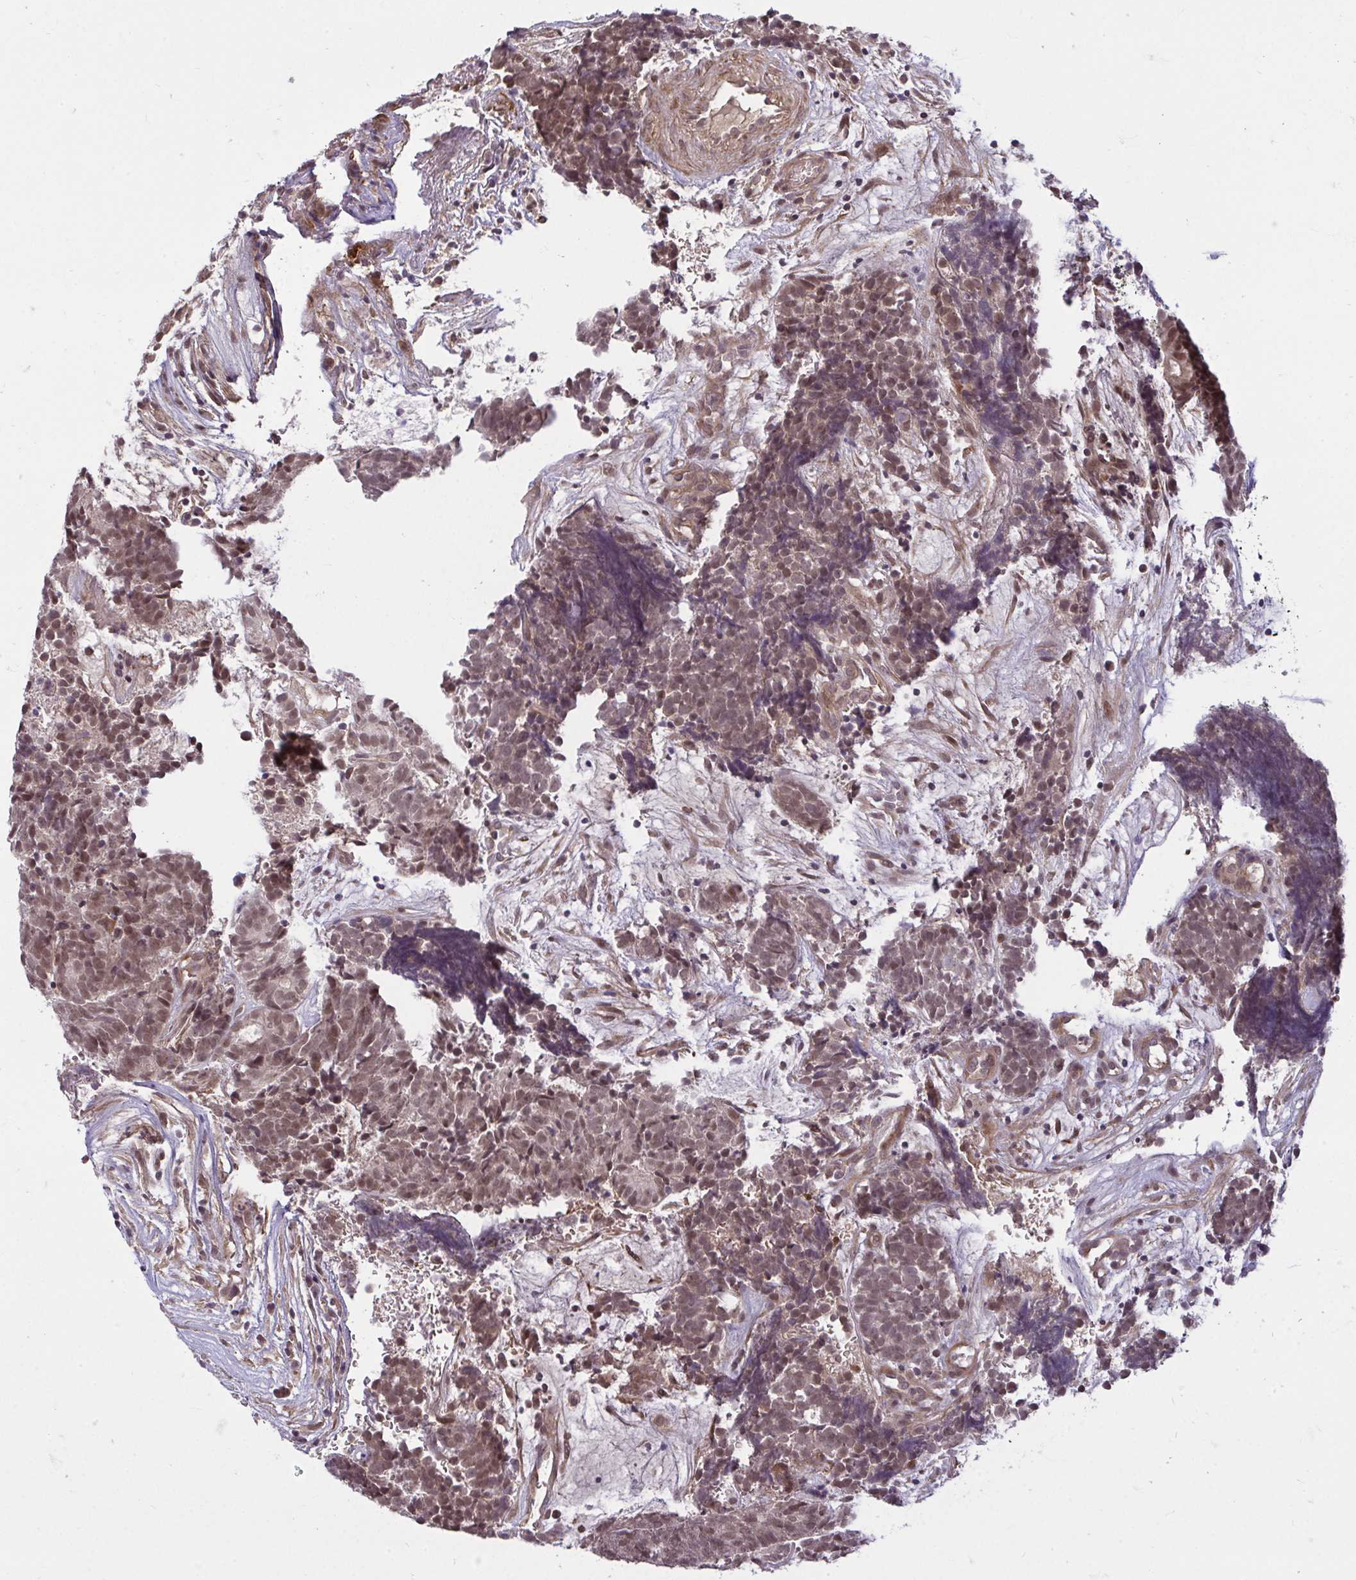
{"staining": {"intensity": "moderate", "quantity": ">75%", "location": "nuclear"}, "tissue": "head and neck cancer", "cell_type": "Tumor cells", "image_type": "cancer", "snomed": [{"axis": "morphology", "description": "Adenocarcinoma, NOS"}, {"axis": "topography", "description": "Head-Neck"}], "caption": "Head and neck cancer (adenocarcinoma) tissue demonstrates moderate nuclear expression in approximately >75% of tumor cells, visualized by immunohistochemistry. Nuclei are stained in blue.", "gene": "ZSCAN9", "patient": {"sex": "female", "age": 81}}